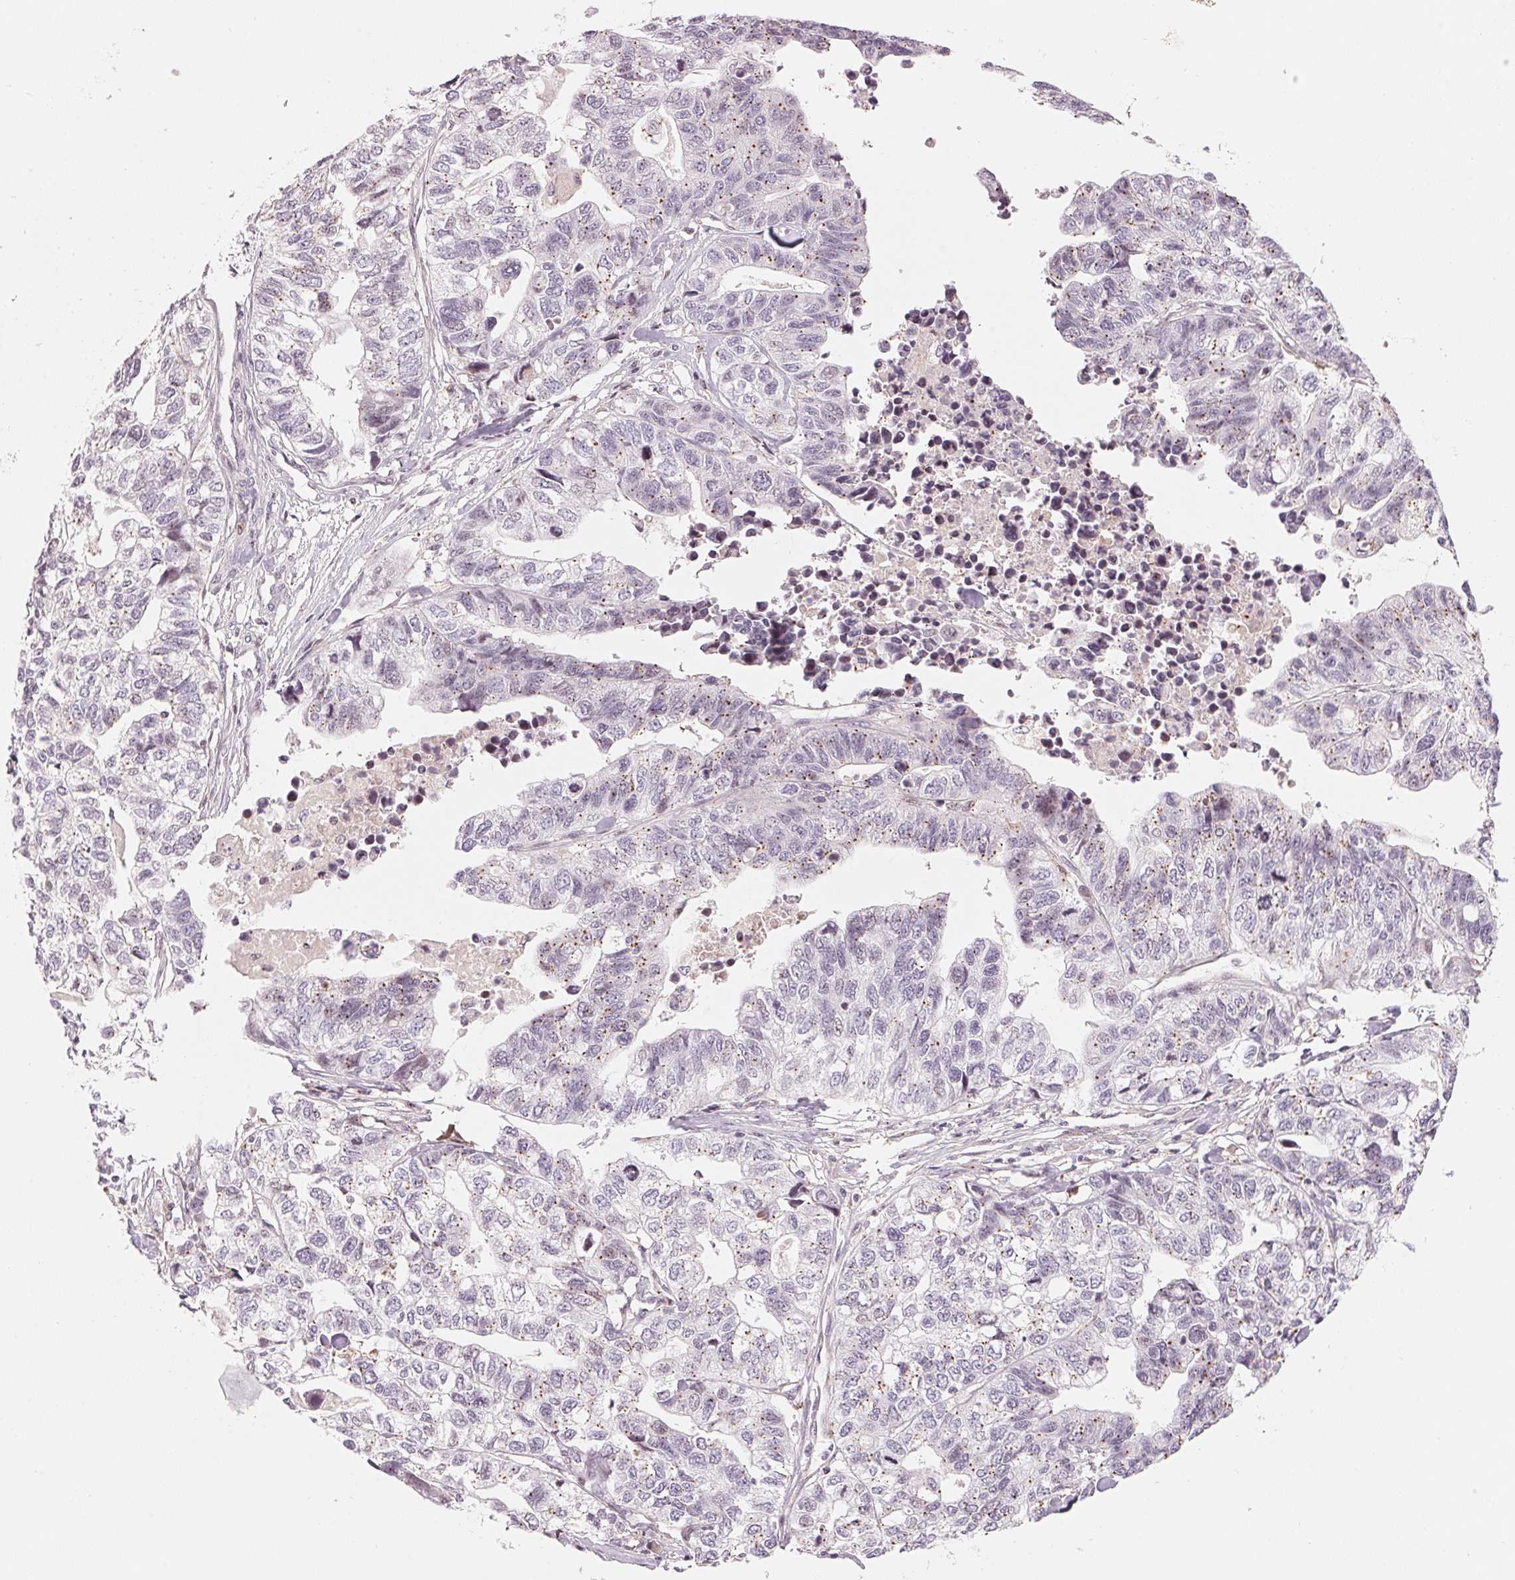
{"staining": {"intensity": "weak", "quantity": "25%-75%", "location": "cytoplasmic/membranous"}, "tissue": "stomach cancer", "cell_type": "Tumor cells", "image_type": "cancer", "snomed": [{"axis": "morphology", "description": "Adenocarcinoma, NOS"}, {"axis": "topography", "description": "Stomach, upper"}], "caption": "Stomach adenocarcinoma tissue reveals weak cytoplasmic/membranous expression in approximately 25%-75% of tumor cells Nuclei are stained in blue.", "gene": "SLC17A4", "patient": {"sex": "female", "age": 67}}